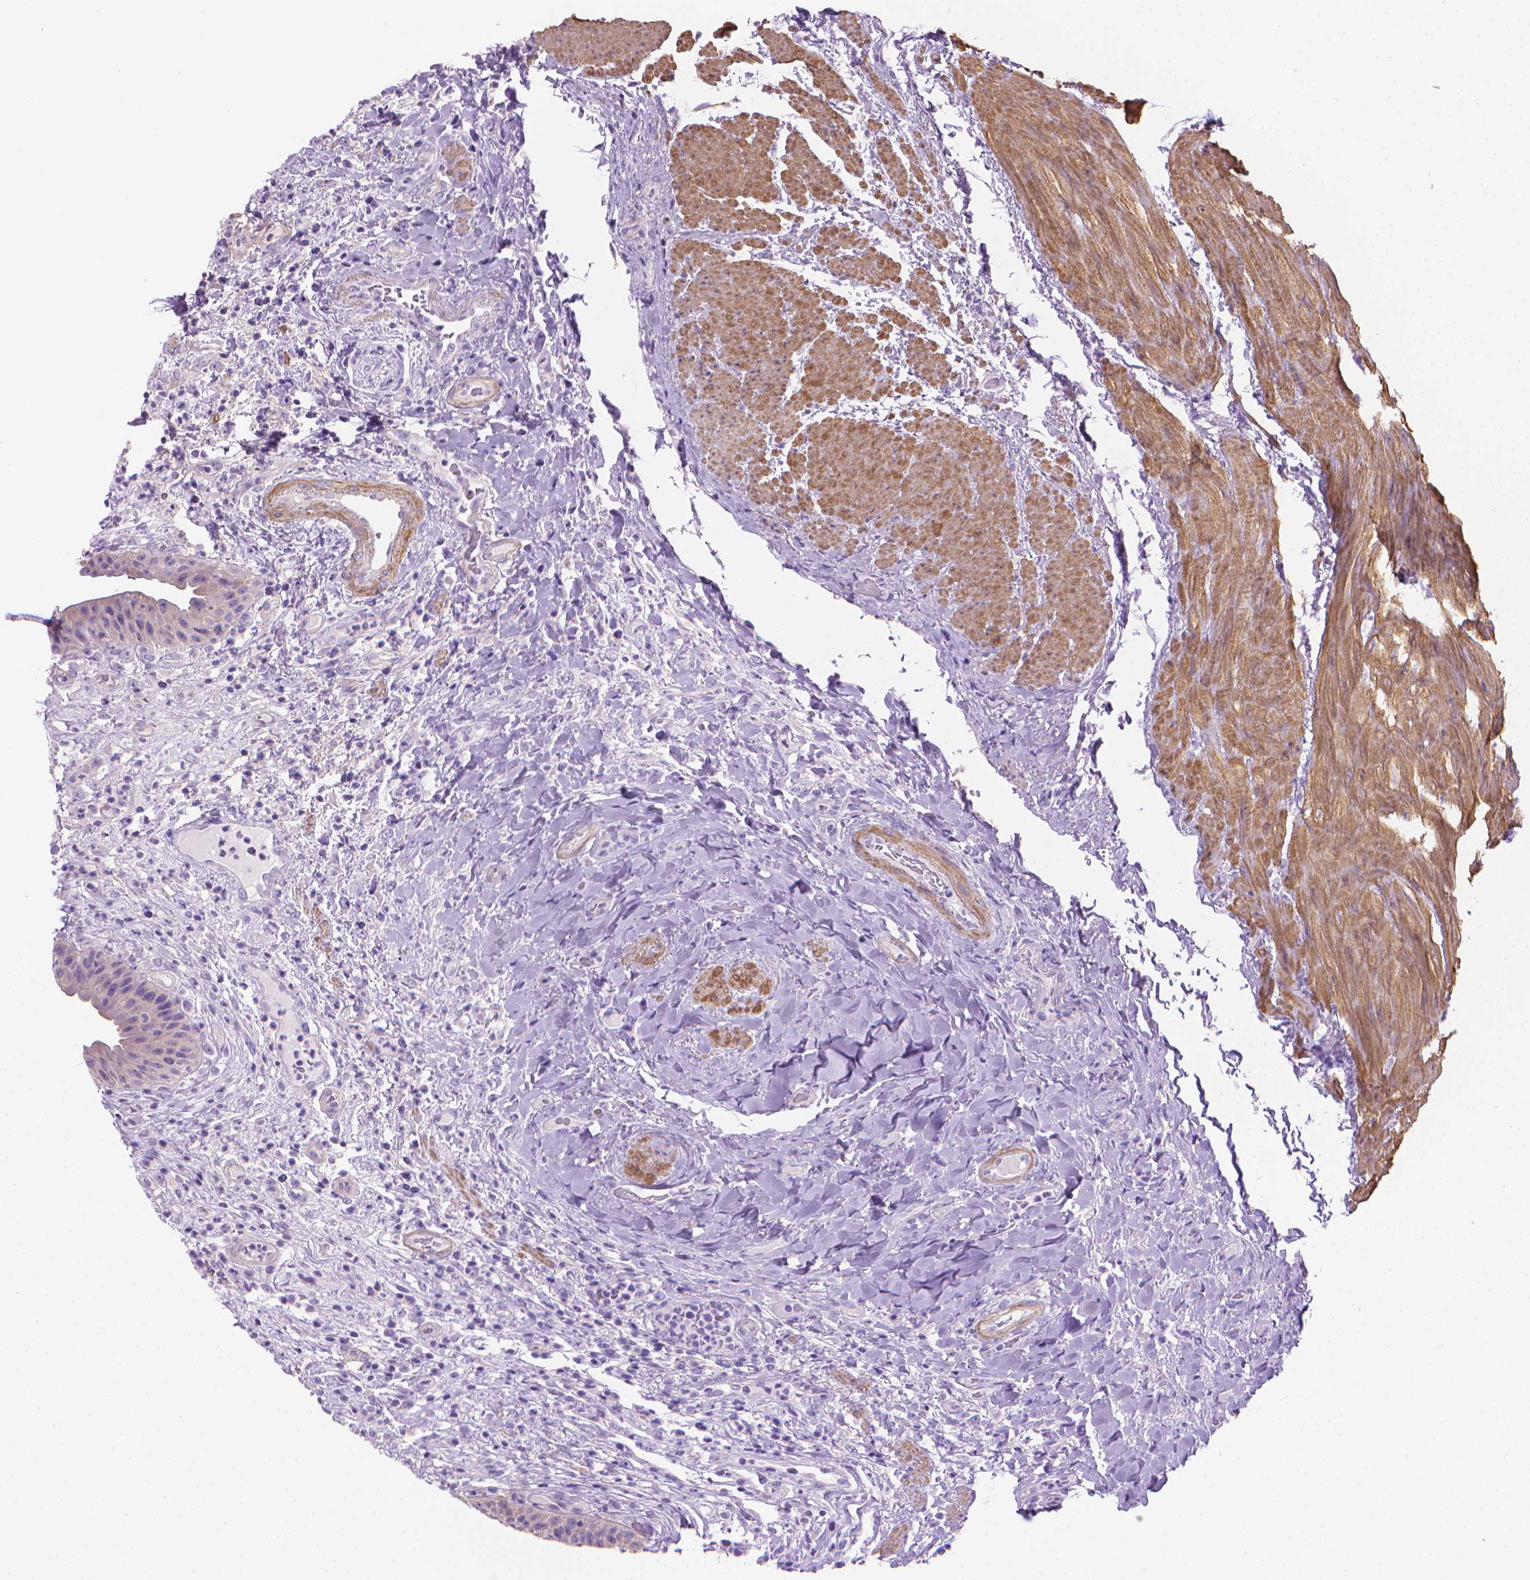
{"staining": {"intensity": "negative", "quantity": "none", "location": "none"}, "tissue": "urinary bladder", "cell_type": "Urothelial cells", "image_type": "normal", "snomed": [{"axis": "morphology", "description": "Normal tissue, NOS"}, {"axis": "topography", "description": "Urinary bladder"}], "caption": "Immunohistochemistry of benign urinary bladder displays no positivity in urothelial cells. (Stains: DAB immunohistochemistry with hematoxylin counter stain, Microscopy: brightfield microscopy at high magnification).", "gene": "FASN", "patient": {"sex": "male", "age": 66}}